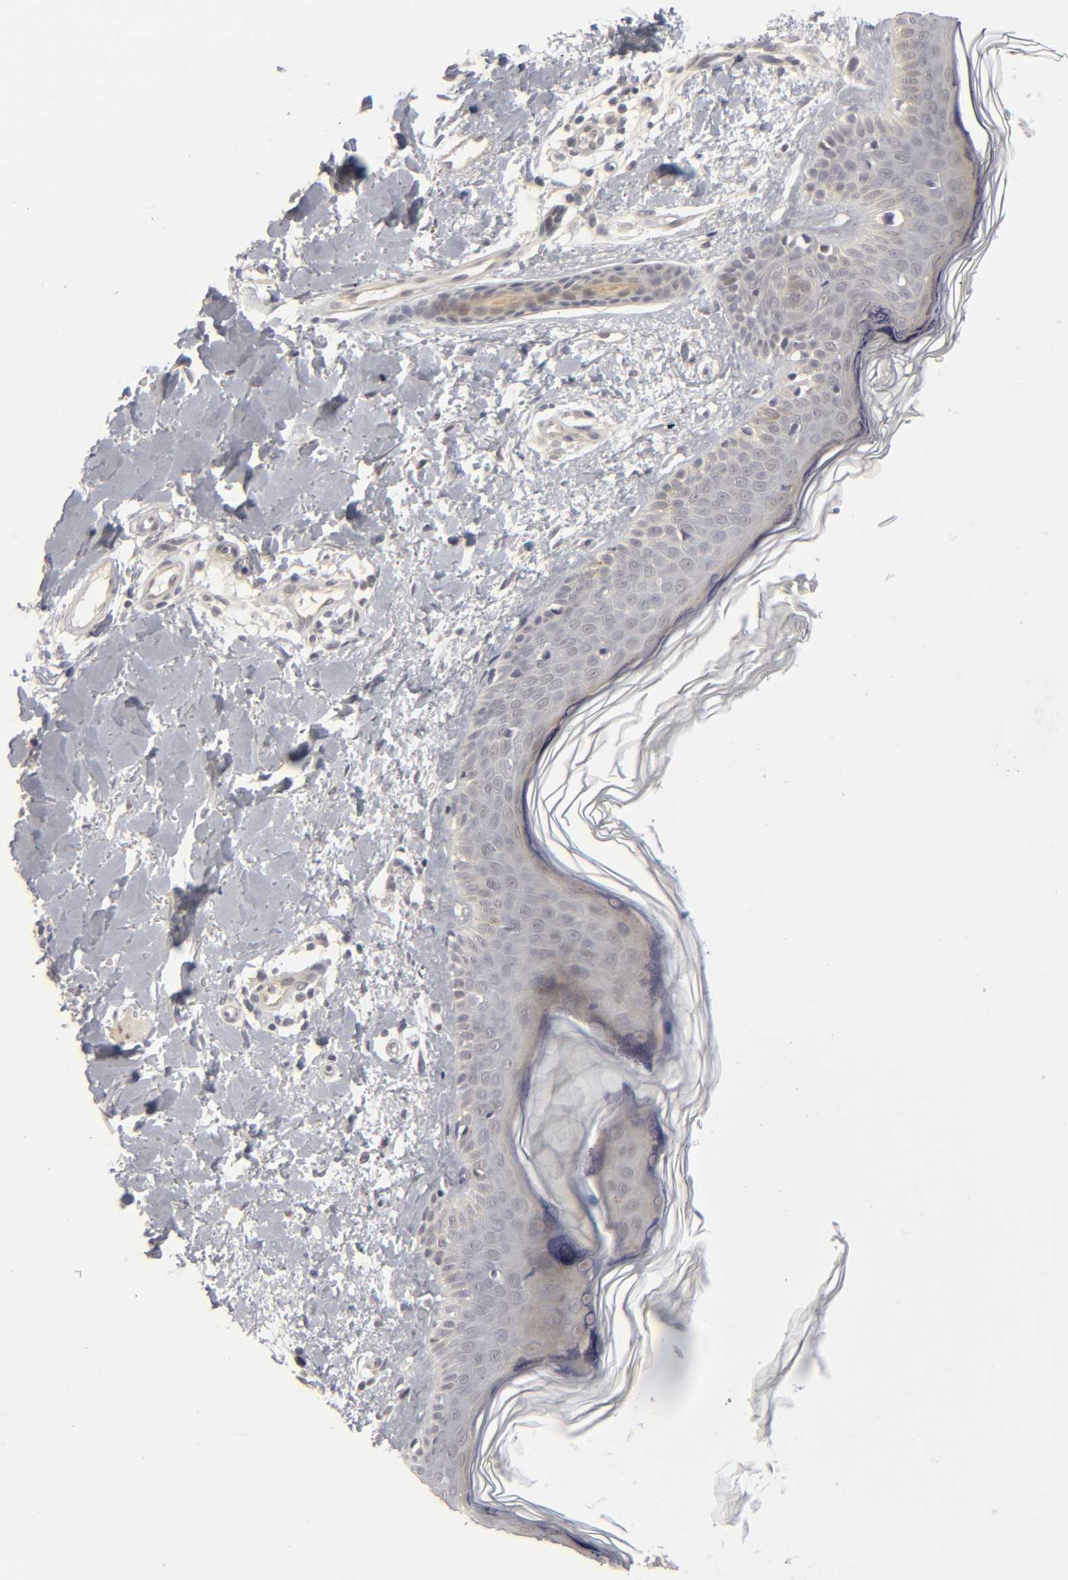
{"staining": {"intensity": "negative", "quantity": "none", "location": "none"}, "tissue": "skin", "cell_type": "Fibroblasts", "image_type": "normal", "snomed": [{"axis": "morphology", "description": "Normal tissue, NOS"}, {"axis": "topography", "description": "Skin"}], "caption": "A high-resolution micrograph shows immunohistochemistry staining of unremarkable skin, which reveals no significant expression in fibroblasts.", "gene": "PDLIM3", "patient": {"sex": "female", "age": 56}}